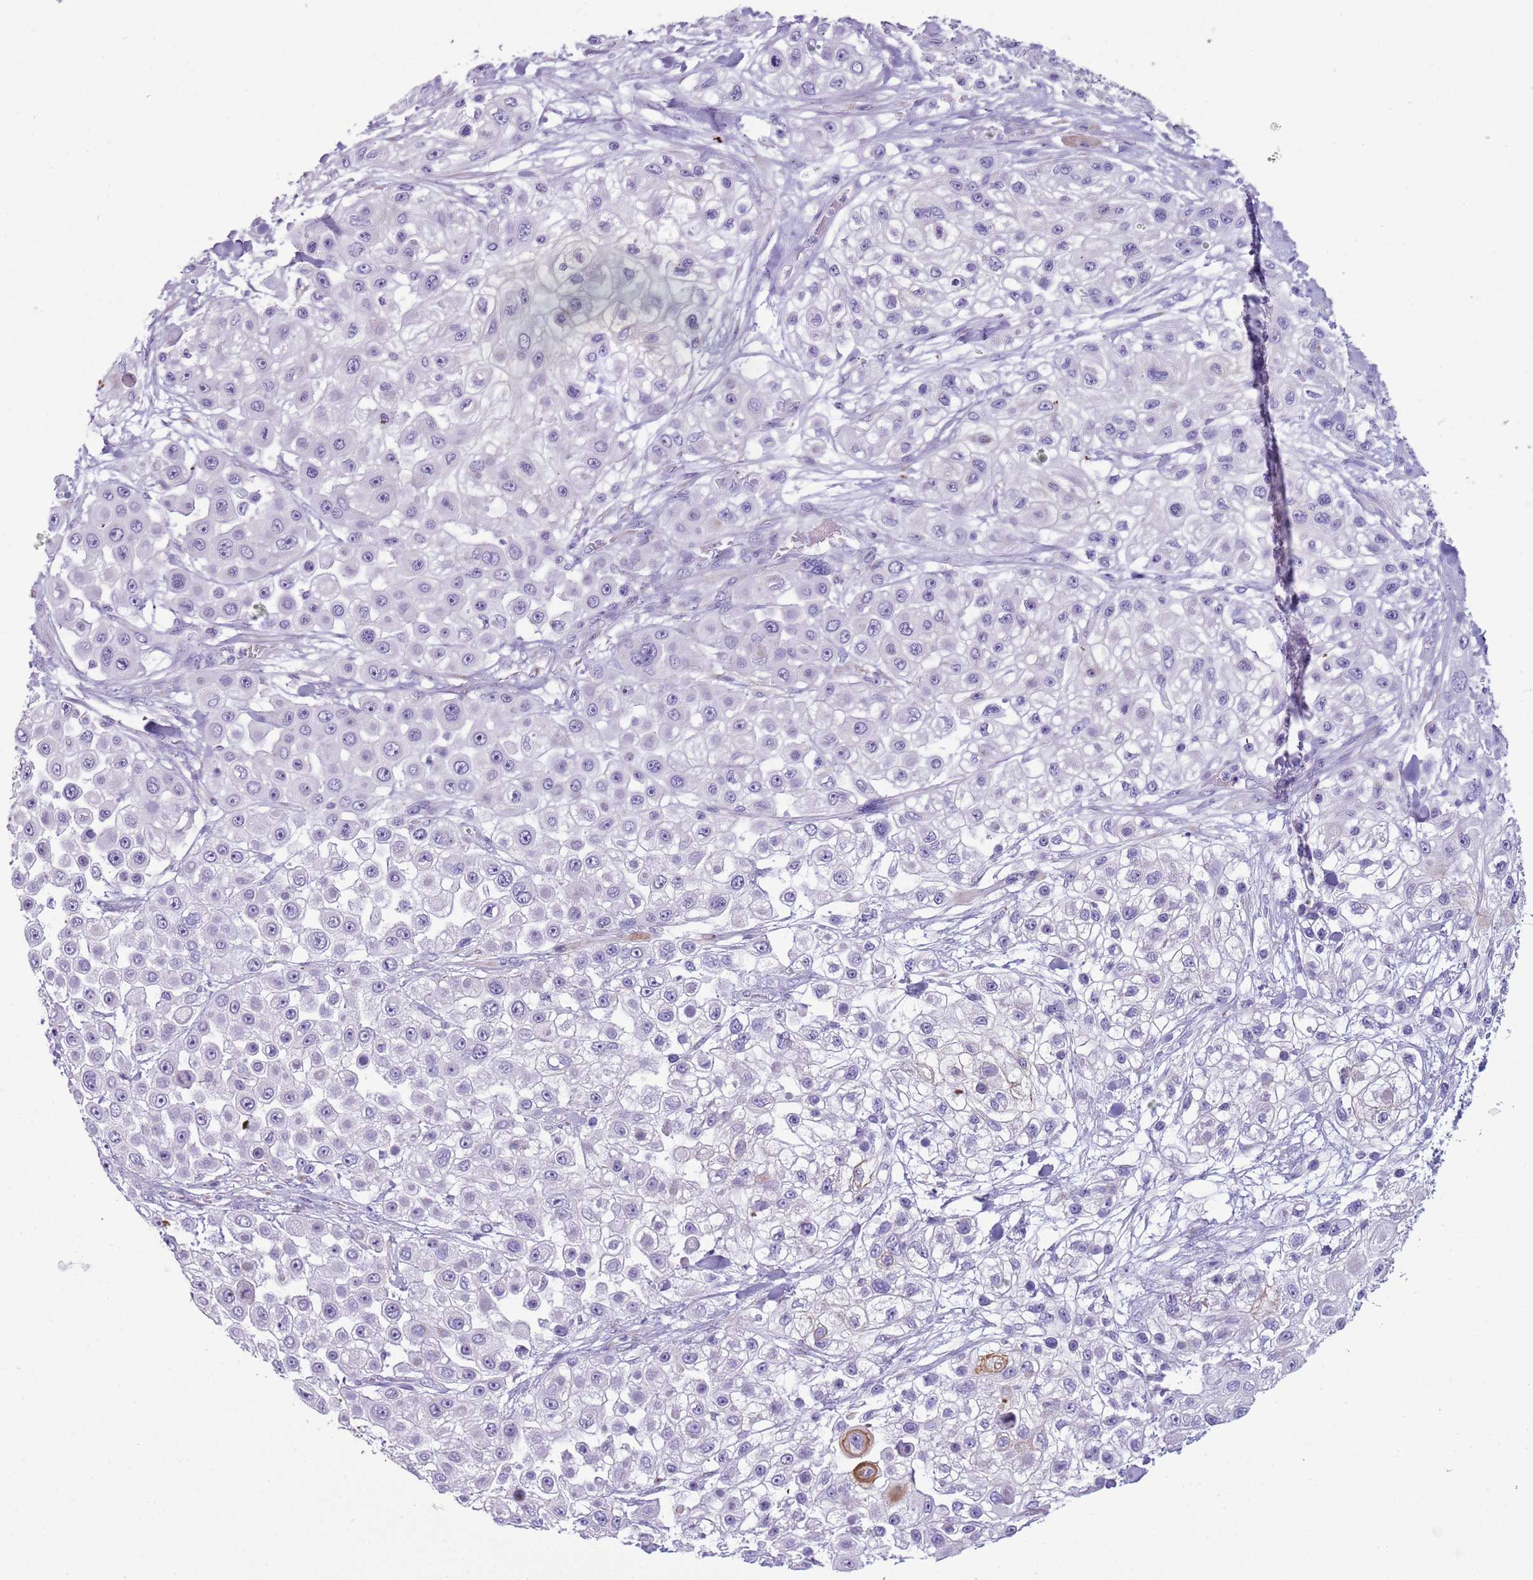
{"staining": {"intensity": "moderate", "quantity": "<25%", "location": "cytoplasmic/membranous"}, "tissue": "skin cancer", "cell_type": "Tumor cells", "image_type": "cancer", "snomed": [{"axis": "morphology", "description": "Squamous cell carcinoma, NOS"}, {"axis": "topography", "description": "Skin"}], "caption": "Immunohistochemistry (DAB) staining of human skin cancer shows moderate cytoplasmic/membranous protein staining in approximately <25% of tumor cells.", "gene": "NBPF6", "patient": {"sex": "male", "age": 67}}